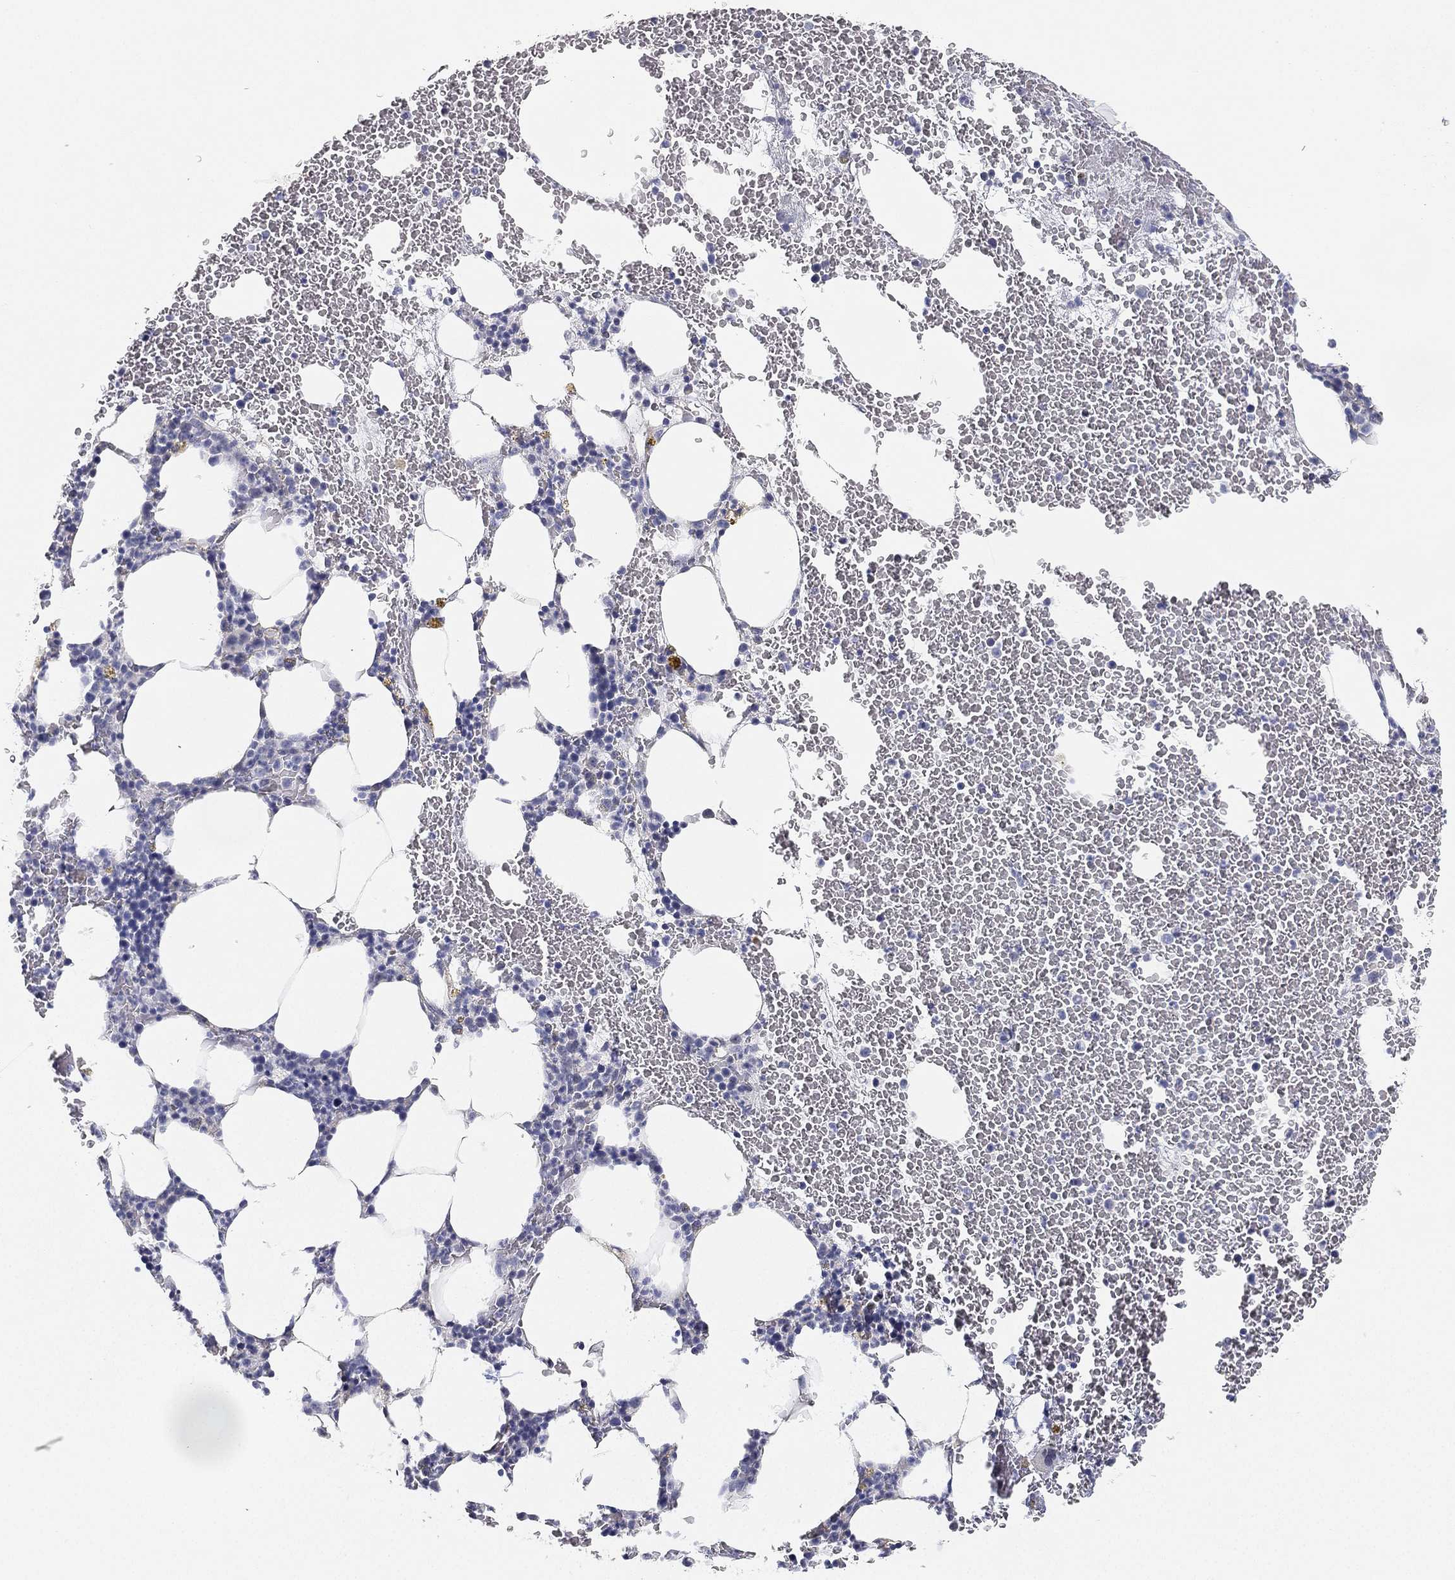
{"staining": {"intensity": "negative", "quantity": "none", "location": "none"}, "tissue": "bone marrow", "cell_type": "Hematopoietic cells", "image_type": "normal", "snomed": [{"axis": "morphology", "description": "Normal tissue, NOS"}, {"axis": "topography", "description": "Bone marrow"}], "caption": "Photomicrograph shows no protein expression in hematopoietic cells of benign bone marrow.", "gene": "GPR61", "patient": {"sex": "female", "age": 67}}